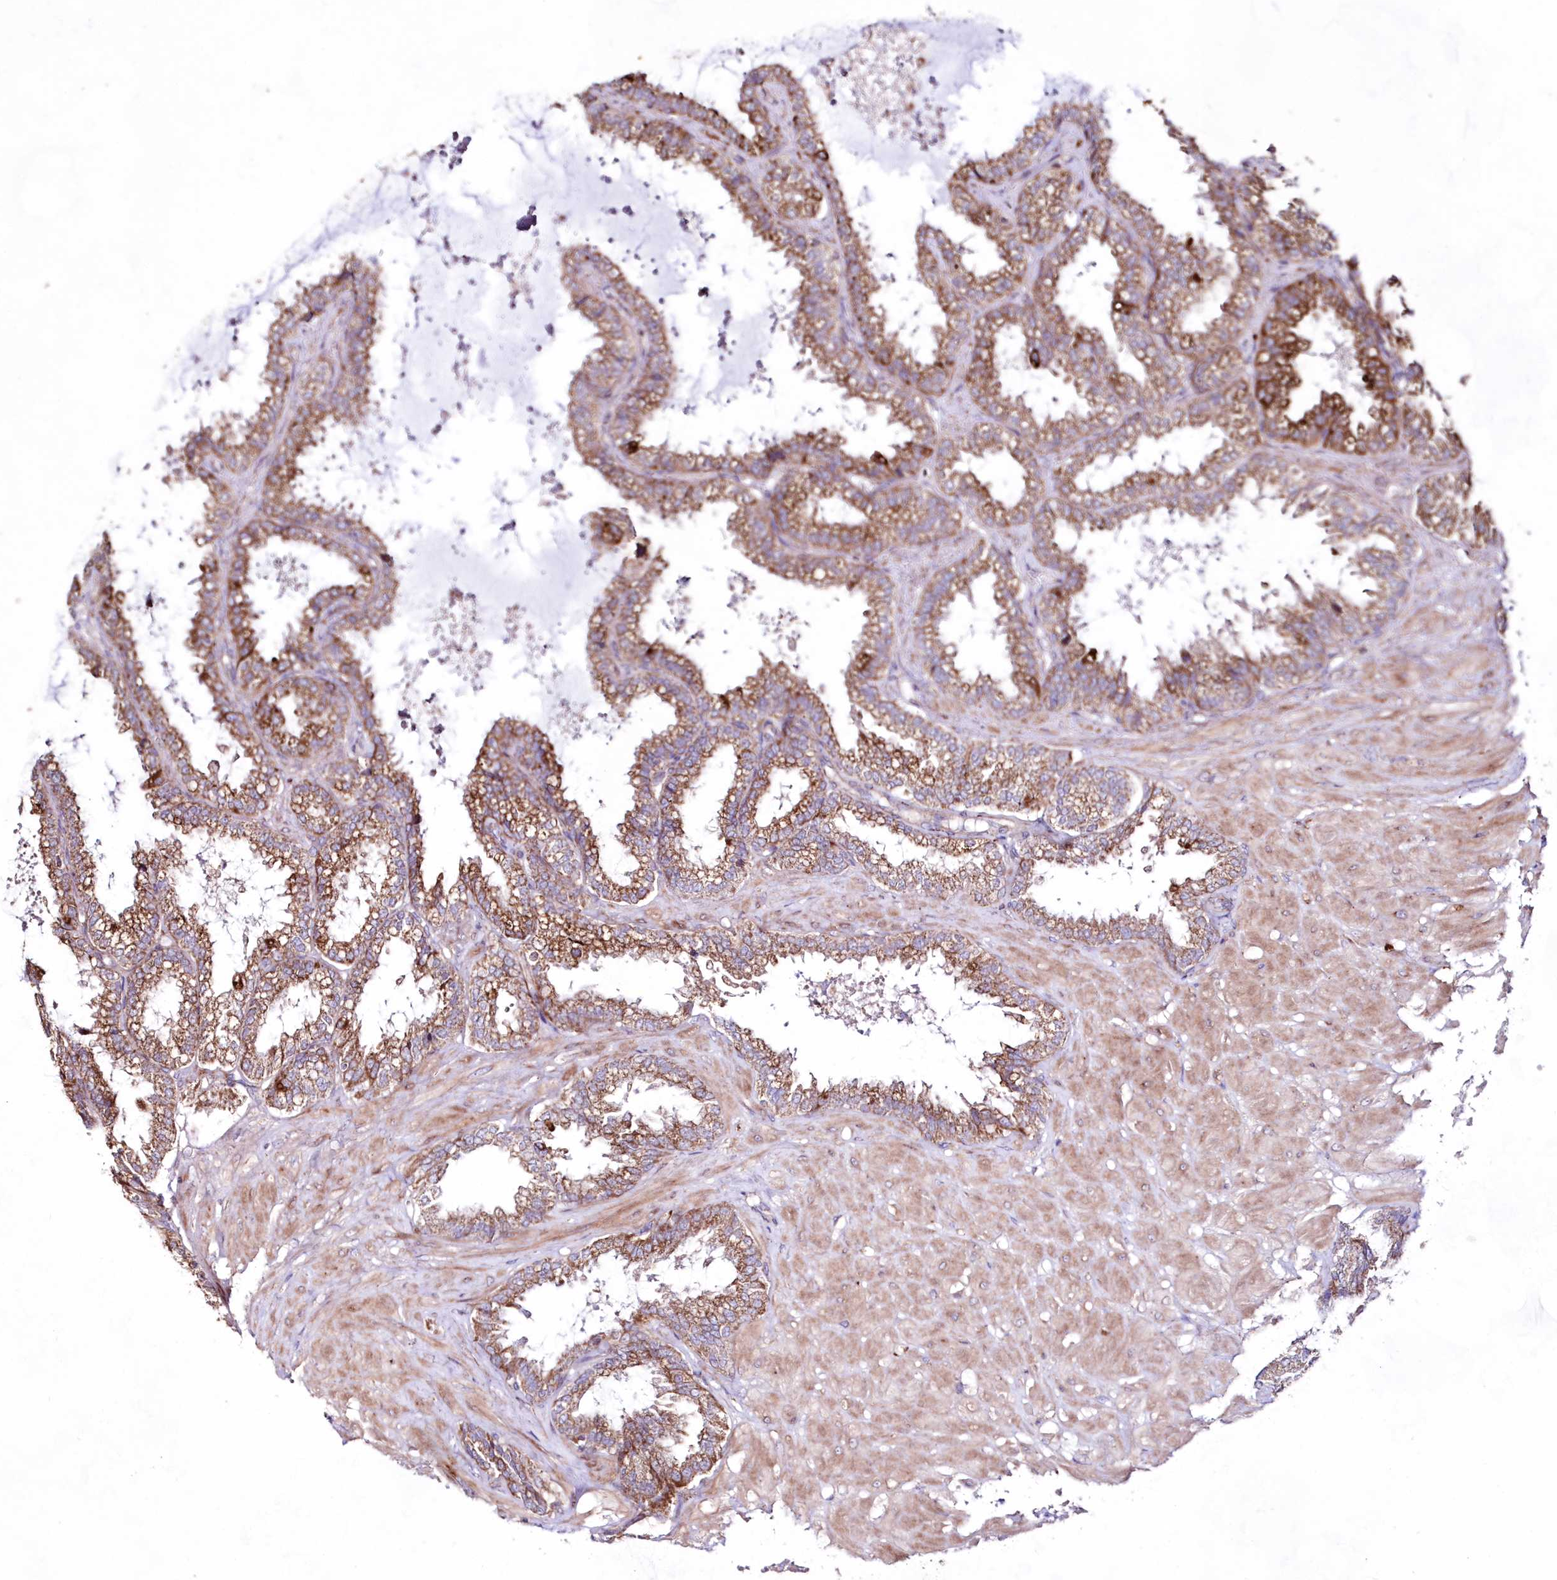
{"staining": {"intensity": "moderate", "quantity": ">75%", "location": "cytoplasmic/membranous"}, "tissue": "seminal vesicle", "cell_type": "Glandular cells", "image_type": "normal", "snomed": [{"axis": "morphology", "description": "Normal tissue, NOS"}, {"axis": "topography", "description": "Seminal veicle"}], "caption": "The immunohistochemical stain shows moderate cytoplasmic/membranous expression in glandular cells of normal seminal vesicle. (brown staining indicates protein expression, while blue staining denotes nuclei).", "gene": "HADHB", "patient": {"sex": "male", "age": 46}}